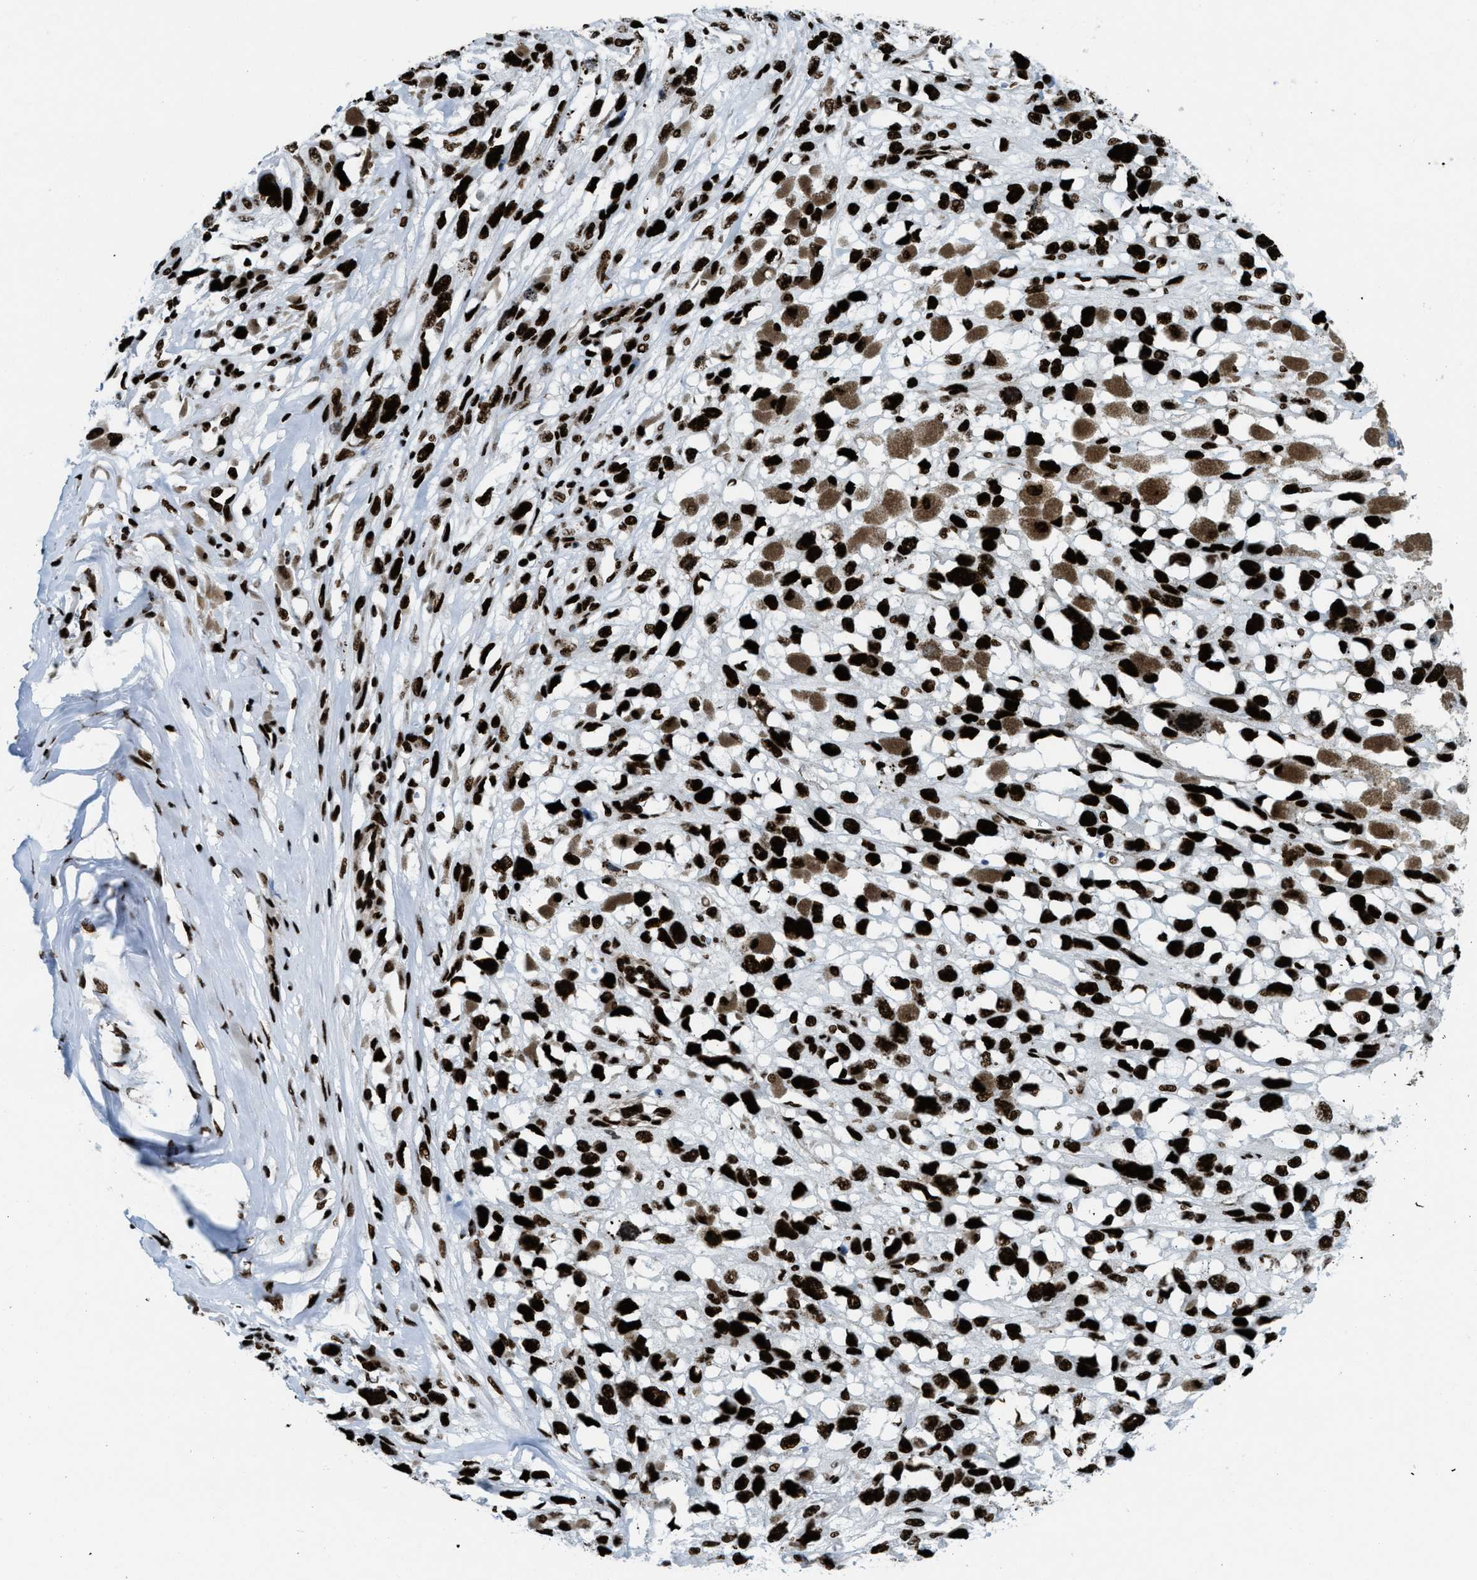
{"staining": {"intensity": "strong", "quantity": ">75%", "location": "nuclear"}, "tissue": "melanoma", "cell_type": "Tumor cells", "image_type": "cancer", "snomed": [{"axis": "morphology", "description": "Malignant melanoma, Metastatic site"}, {"axis": "topography", "description": "Lymph node"}], "caption": "Approximately >75% of tumor cells in human melanoma display strong nuclear protein expression as visualized by brown immunohistochemical staining.", "gene": "NONO", "patient": {"sex": "male", "age": 59}}